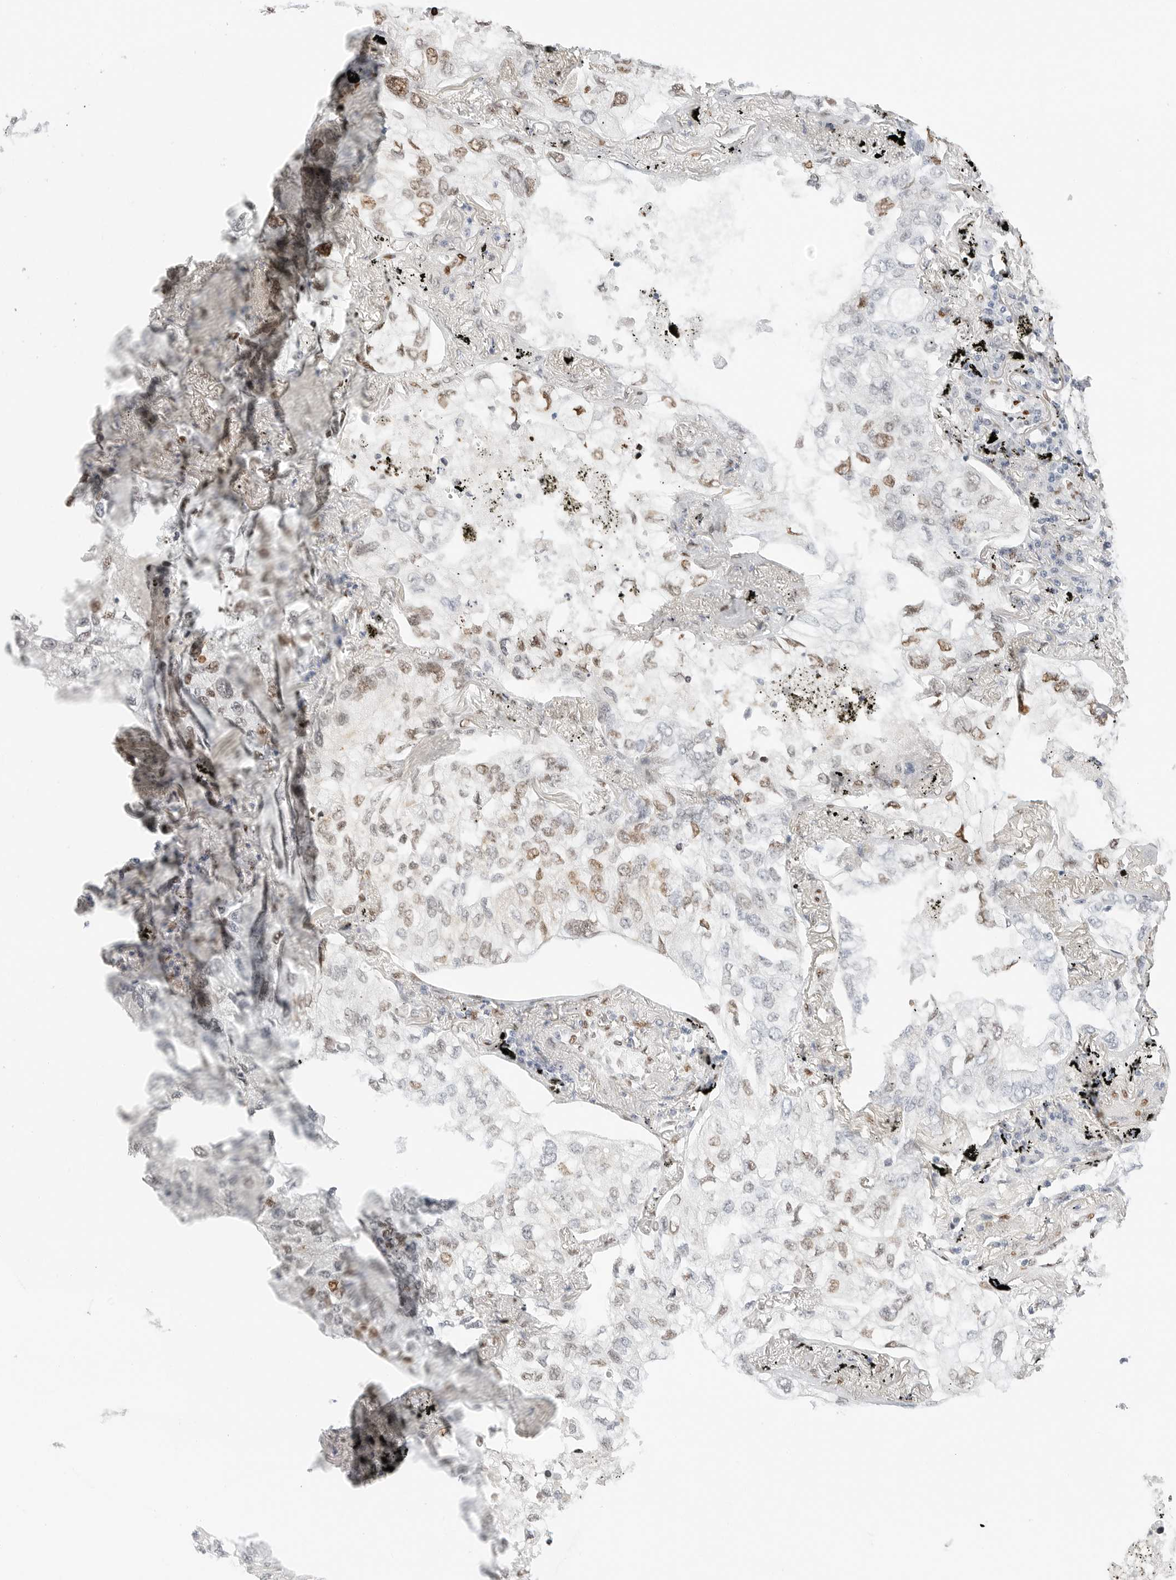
{"staining": {"intensity": "weak", "quantity": "25%-75%", "location": "nuclear"}, "tissue": "lung cancer", "cell_type": "Tumor cells", "image_type": "cancer", "snomed": [{"axis": "morphology", "description": "Adenocarcinoma, NOS"}, {"axis": "topography", "description": "Lung"}], "caption": "Weak nuclear positivity for a protein is identified in about 25%-75% of tumor cells of lung cancer (adenocarcinoma) using immunohistochemistry (IHC).", "gene": "SPIDR", "patient": {"sex": "male", "age": 65}}